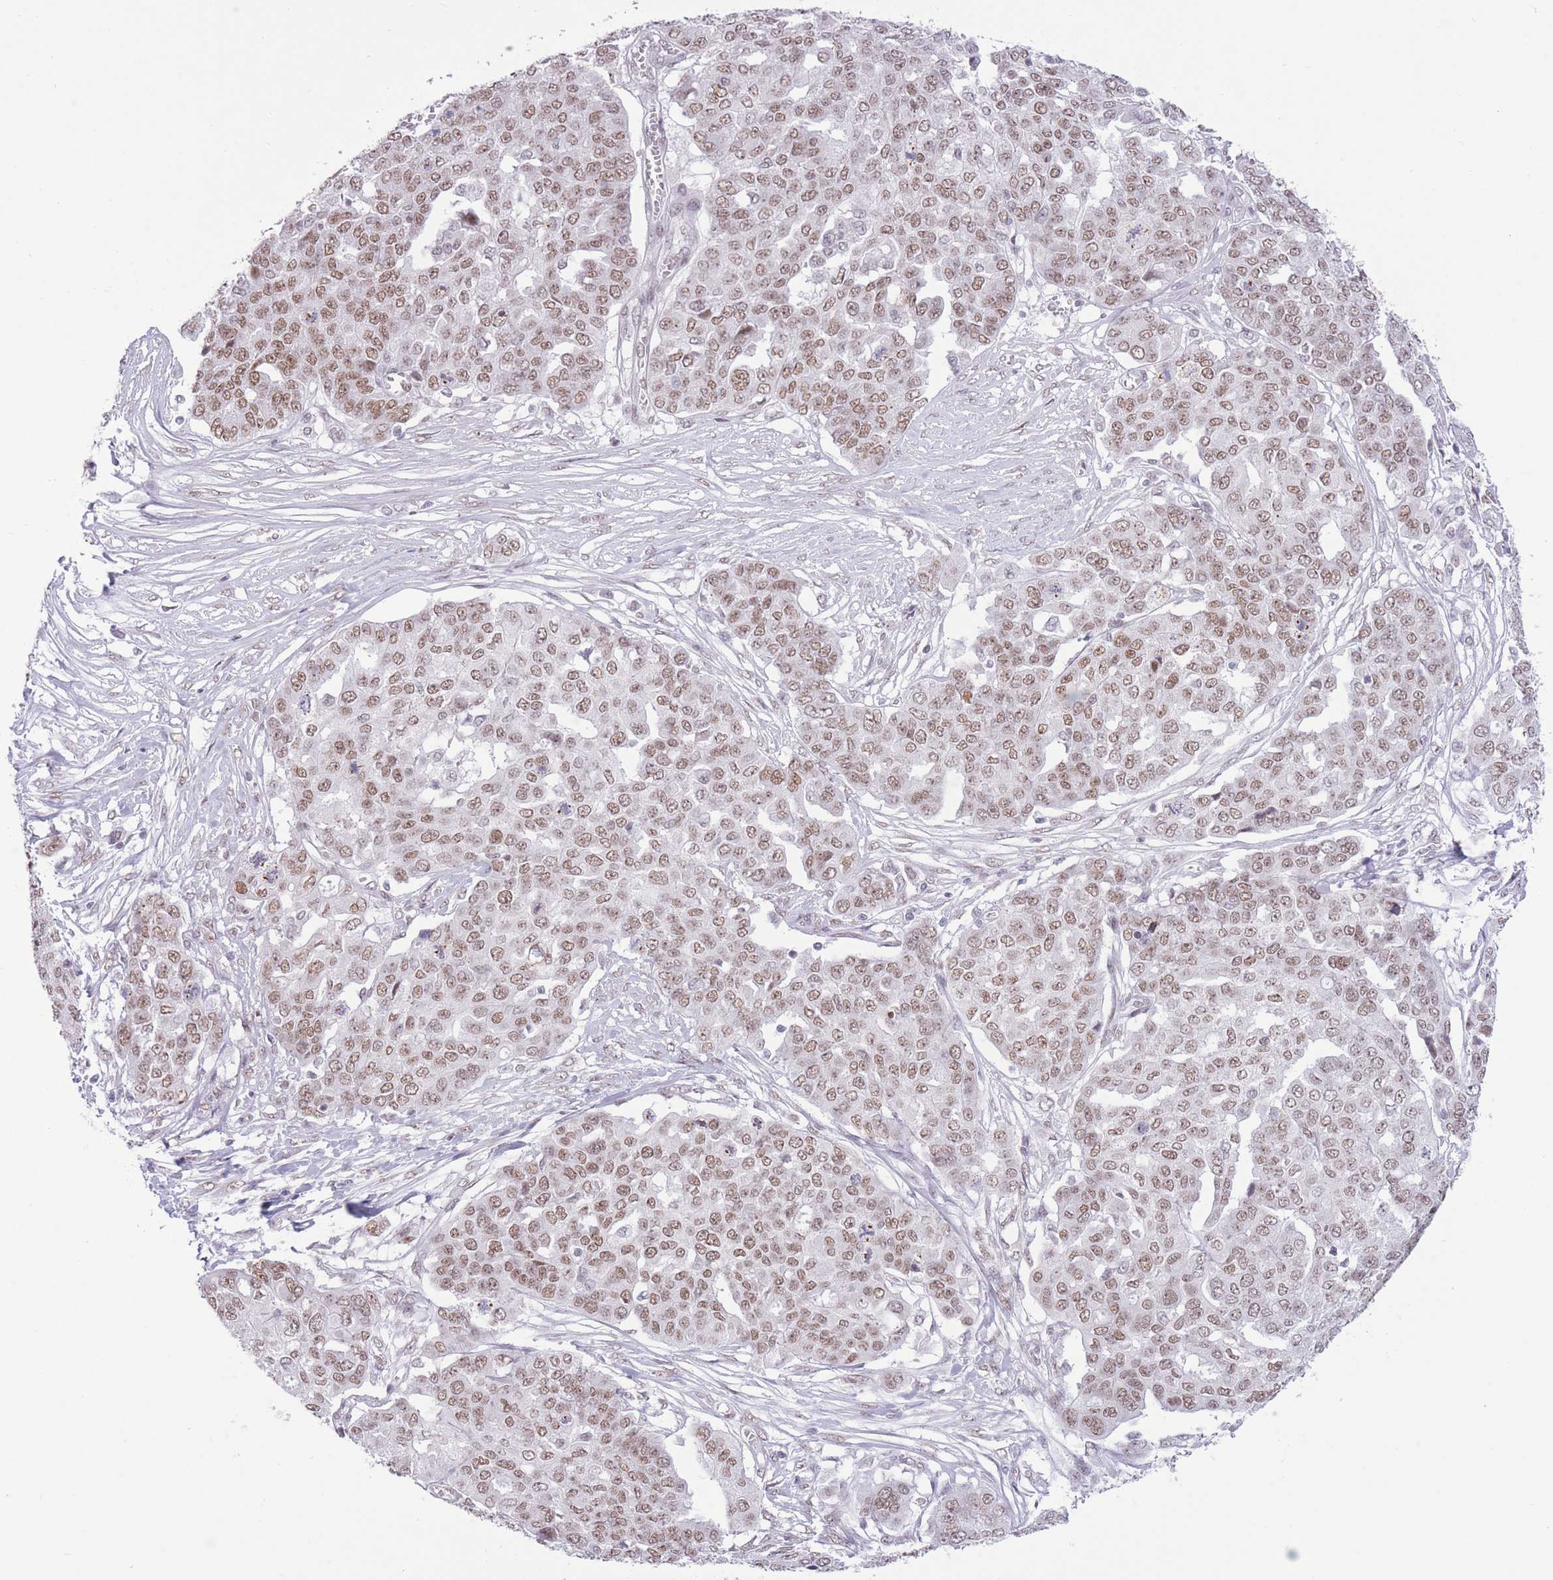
{"staining": {"intensity": "moderate", "quantity": ">75%", "location": "nuclear"}, "tissue": "ovarian cancer", "cell_type": "Tumor cells", "image_type": "cancer", "snomed": [{"axis": "morphology", "description": "Cystadenocarcinoma, serous, NOS"}, {"axis": "topography", "description": "Soft tissue"}, {"axis": "topography", "description": "Ovary"}], "caption": "Protein analysis of ovarian cancer tissue demonstrates moderate nuclear expression in approximately >75% of tumor cells.", "gene": "ZBED5", "patient": {"sex": "female", "age": 57}}